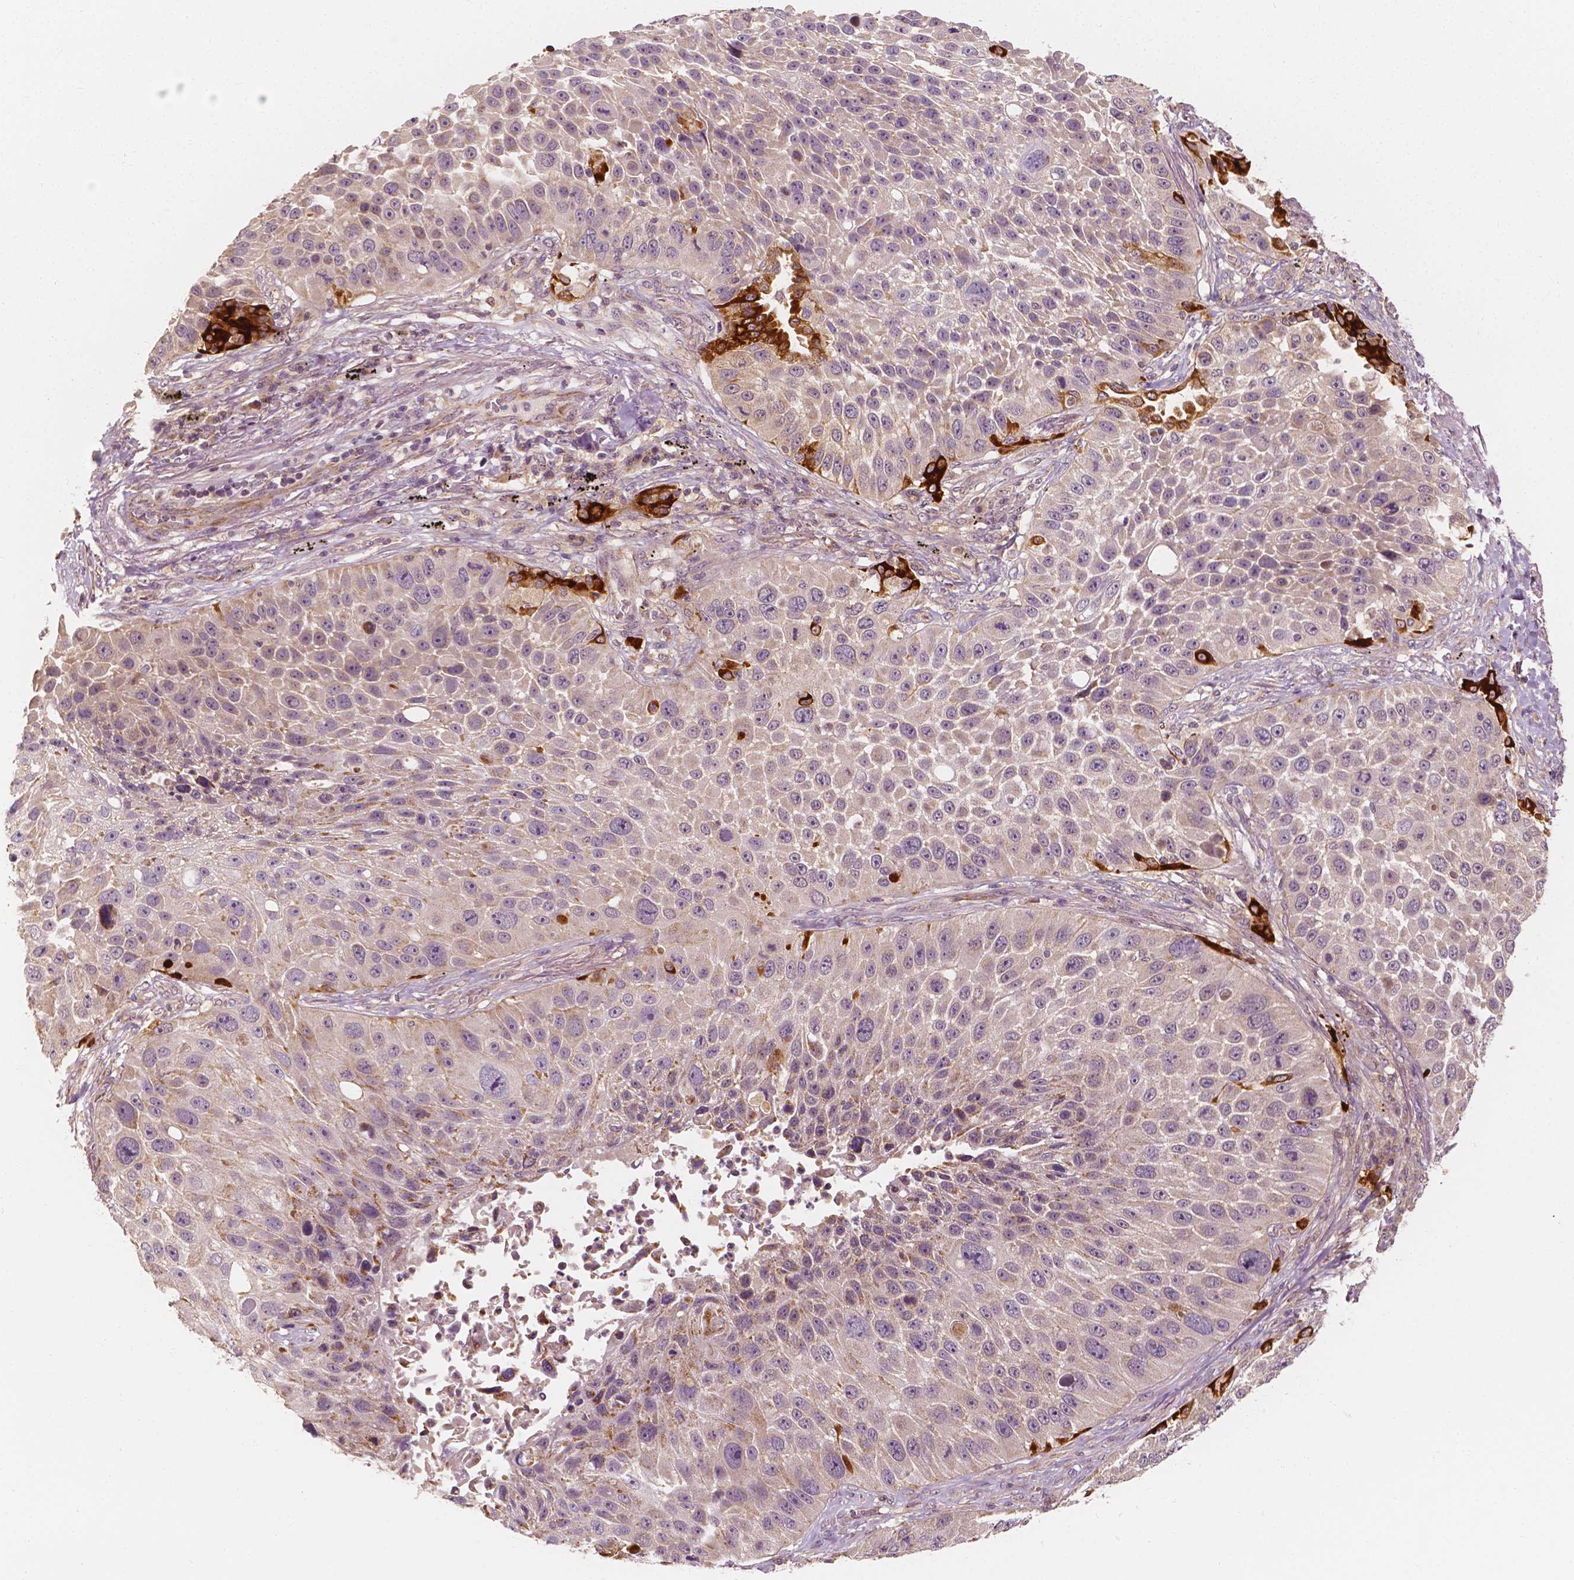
{"staining": {"intensity": "strong", "quantity": "<25%", "location": "cytoplasmic/membranous"}, "tissue": "lung cancer", "cell_type": "Tumor cells", "image_type": "cancer", "snomed": [{"axis": "morphology", "description": "Normal morphology"}, {"axis": "morphology", "description": "Squamous cell carcinoma, NOS"}, {"axis": "topography", "description": "Lymph node"}, {"axis": "topography", "description": "Lung"}], "caption": "DAB immunohistochemical staining of lung cancer exhibits strong cytoplasmic/membranous protein expression in approximately <25% of tumor cells.", "gene": "SHPK", "patient": {"sex": "male", "age": 67}}